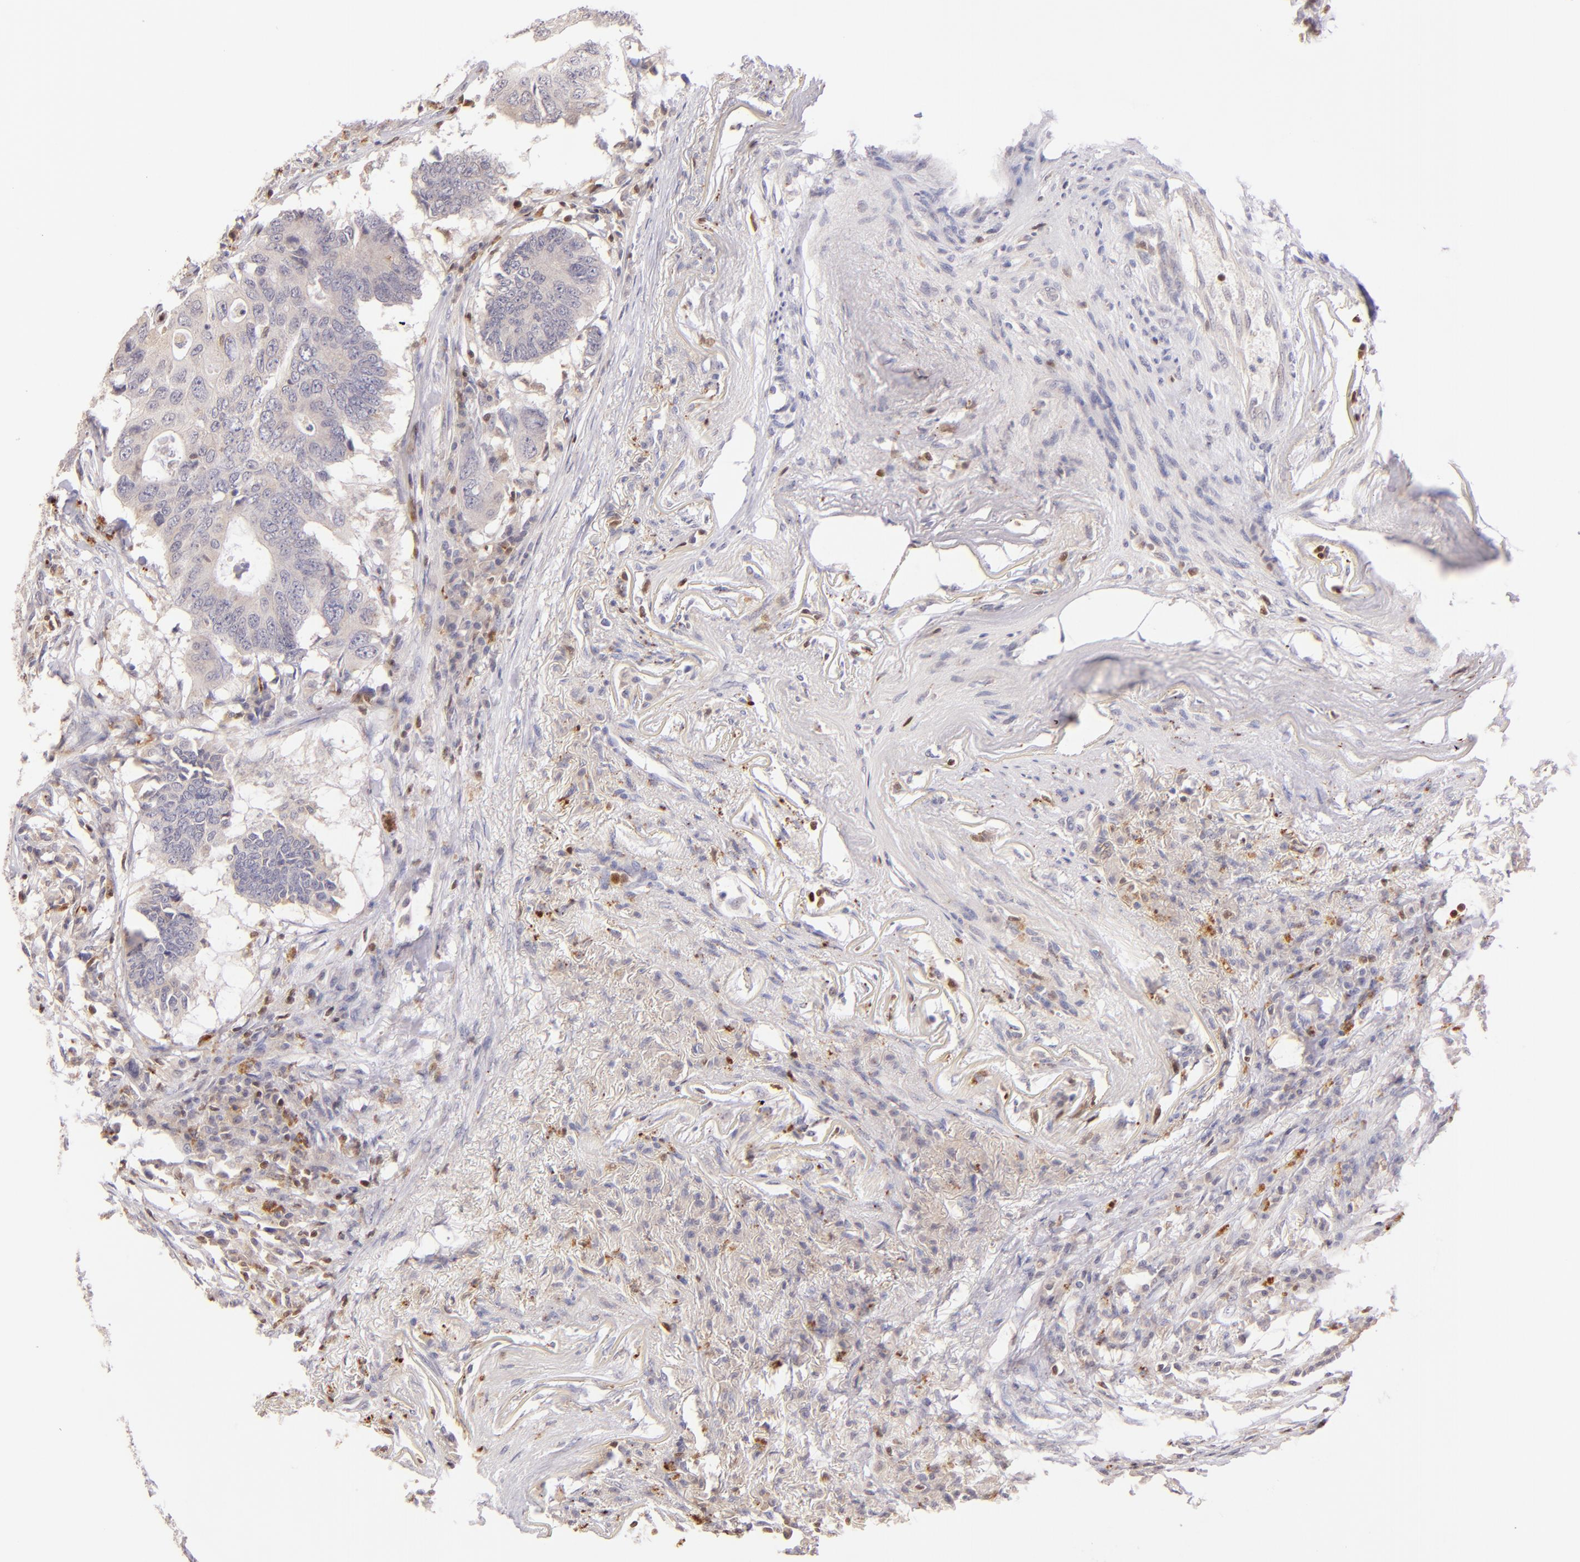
{"staining": {"intensity": "weak", "quantity": "25%-75%", "location": "cytoplasmic/membranous"}, "tissue": "colorectal cancer", "cell_type": "Tumor cells", "image_type": "cancer", "snomed": [{"axis": "morphology", "description": "Adenocarcinoma, NOS"}, {"axis": "topography", "description": "Colon"}], "caption": "Immunohistochemistry (DAB) staining of colorectal cancer (adenocarcinoma) displays weak cytoplasmic/membranous protein positivity in approximately 25%-75% of tumor cells. The protein of interest is shown in brown color, while the nuclei are stained blue.", "gene": "ZAP70", "patient": {"sex": "male", "age": 71}}